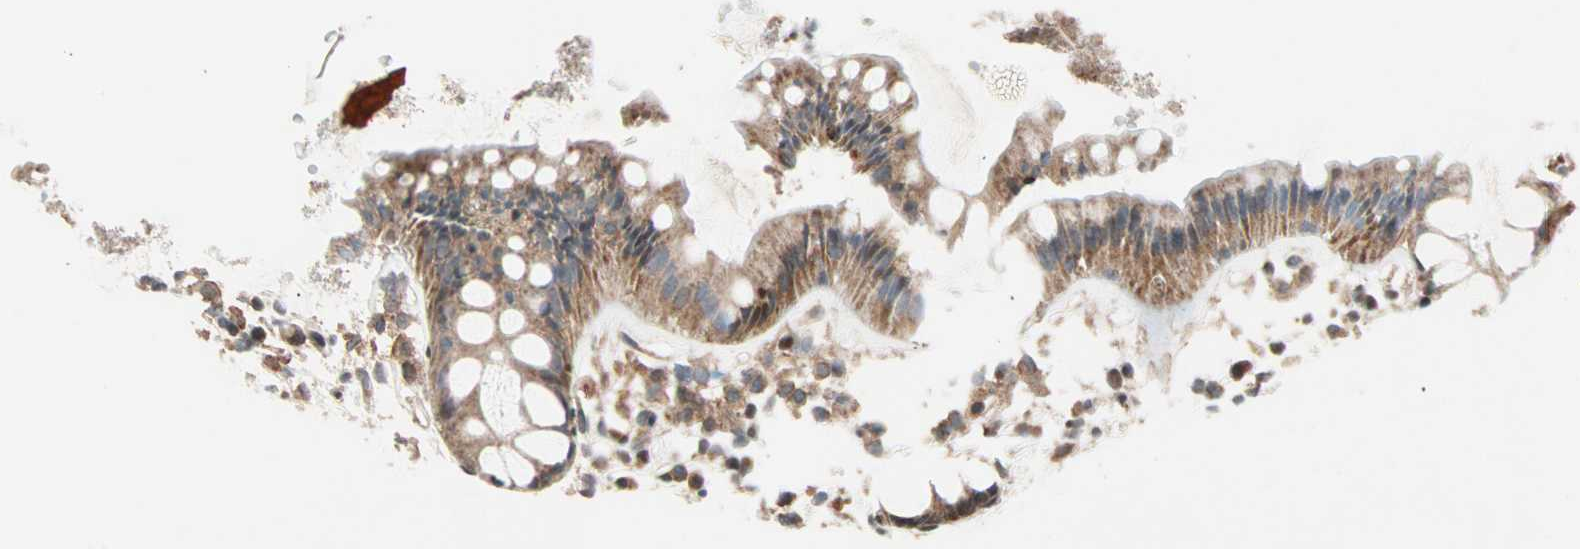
{"staining": {"intensity": "strong", "quantity": ">75%", "location": "cytoplasmic/membranous"}, "tissue": "rectum", "cell_type": "Glandular cells", "image_type": "normal", "snomed": [{"axis": "morphology", "description": "Normal tissue, NOS"}, {"axis": "topography", "description": "Rectum"}], "caption": "Brown immunohistochemical staining in benign rectum shows strong cytoplasmic/membranous positivity in about >75% of glandular cells.", "gene": "HECW1", "patient": {"sex": "female", "age": 66}}